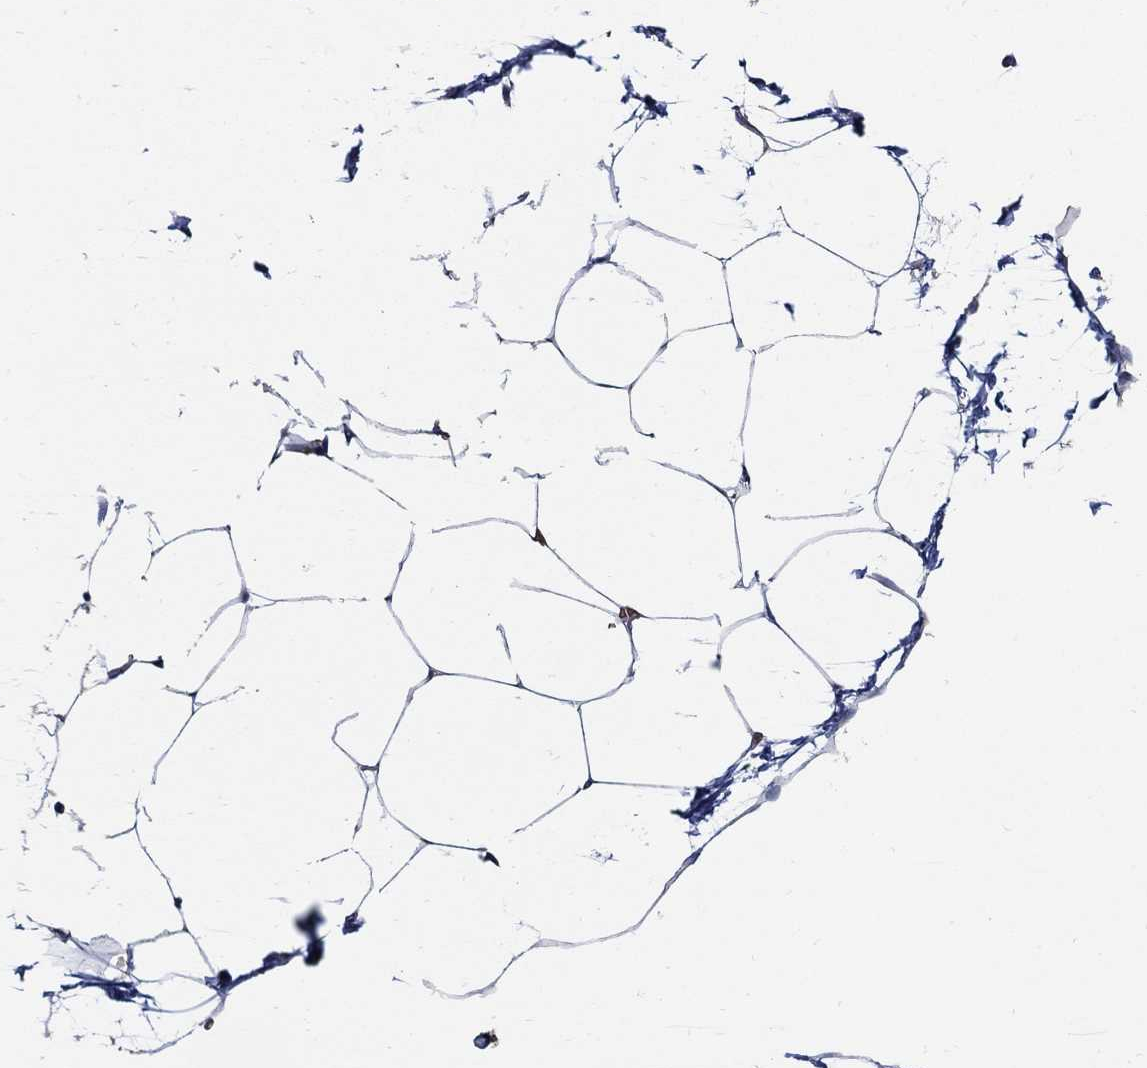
{"staining": {"intensity": "negative", "quantity": "none", "location": "none"}, "tissue": "adipose tissue", "cell_type": "Adipocytes", "image_type": "normal", "snomed": [{"axis": "morphology", "description": "Normal tissue, NOS"}, {"axis": "topography", "description": "Adipose tissue"}], "caption": "Image shows no significant protein positivity in adipocytes of benign adipose tissue. The staining was performed using DAB (3,3'-diaminobenzidine) to visualize the protein expression in brown, while the nuclei were stained in blue with hematoxylin (Magnification: 20x).", "gene": "APBB3", "patient": {"sex": "male", "age": 57}}